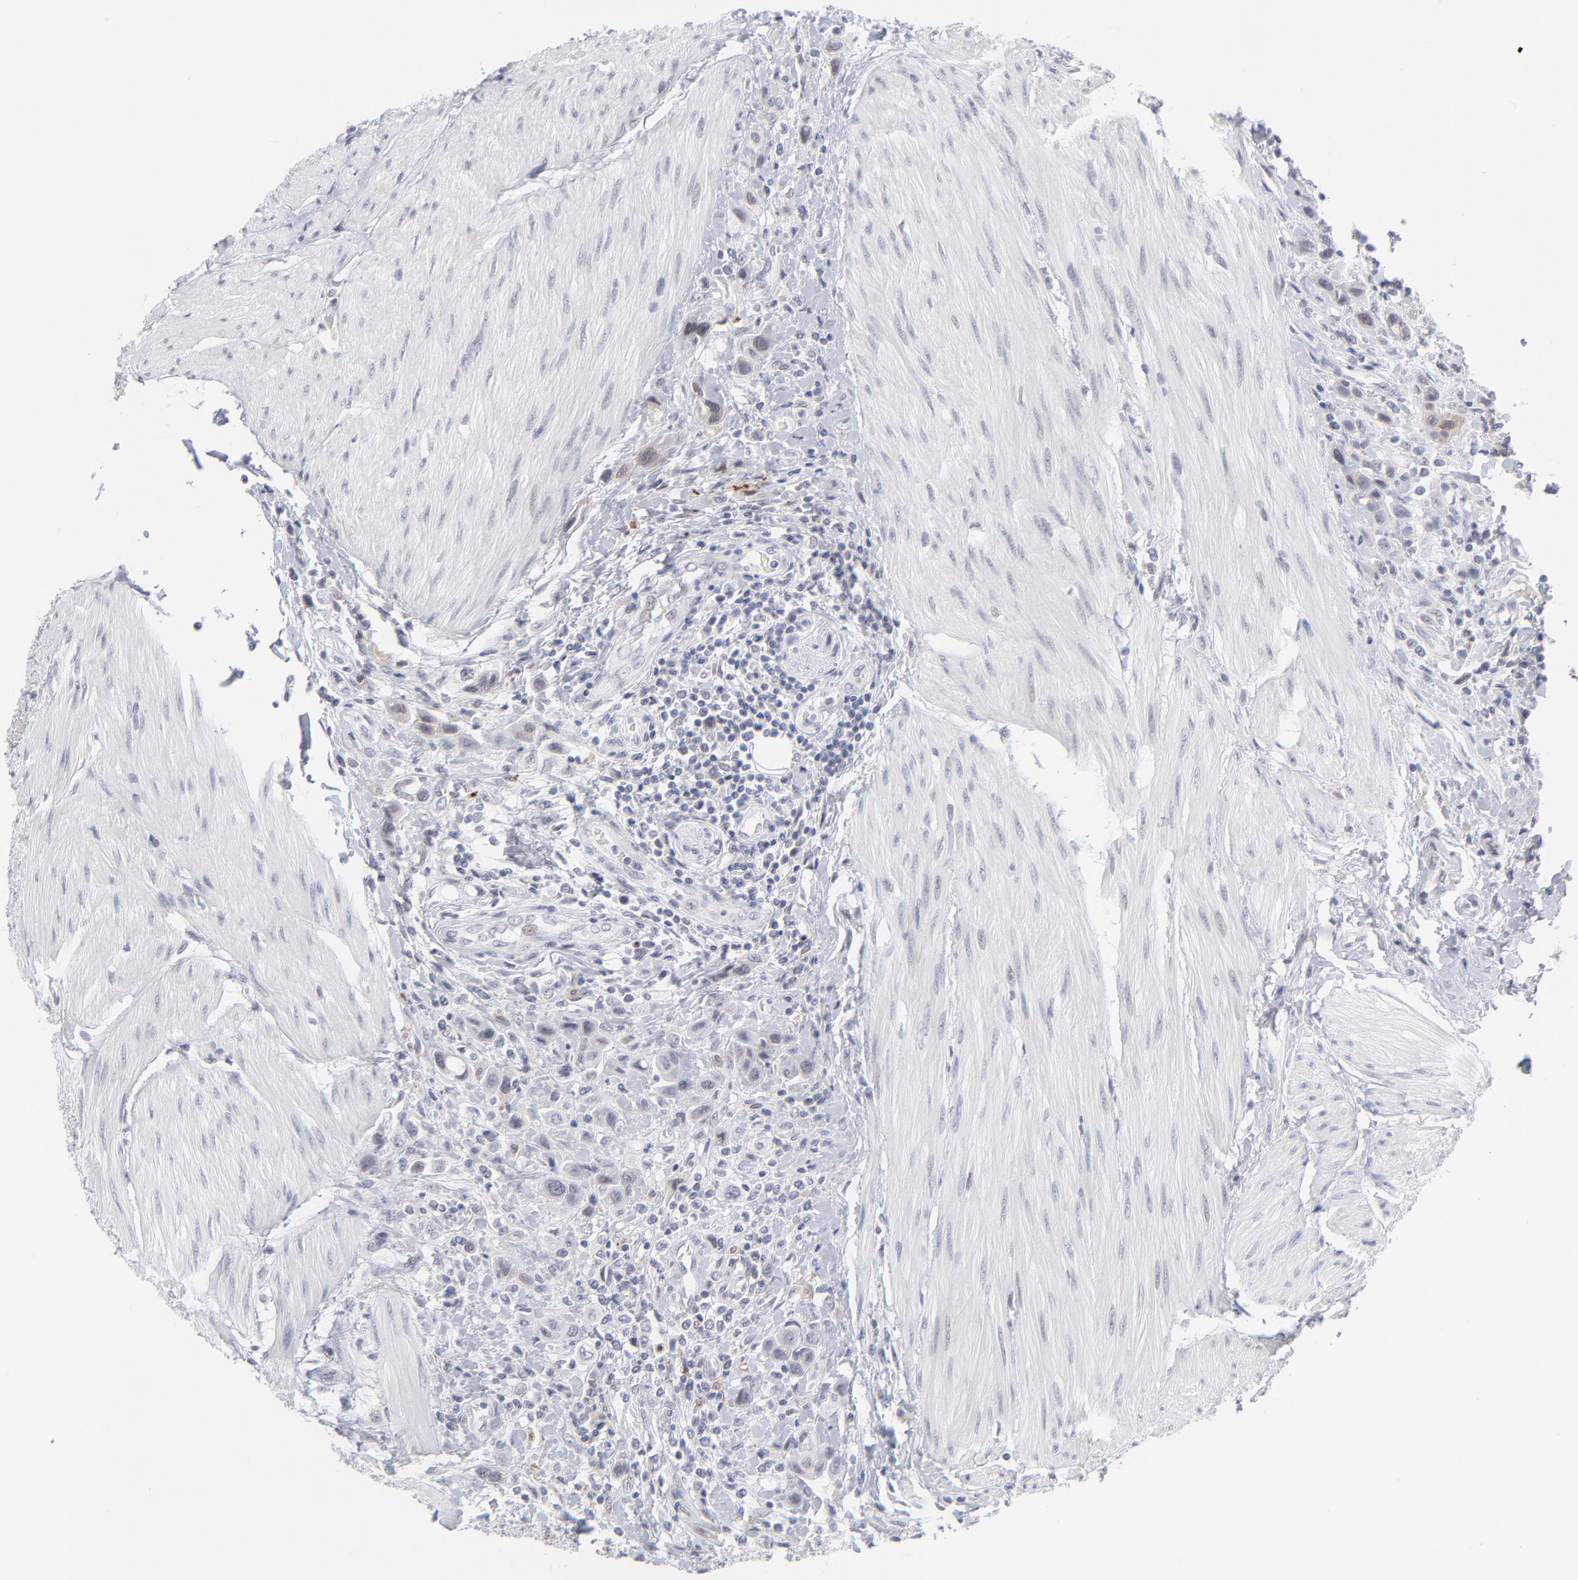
{"staining": {"intensity": "negative", "quantity": "none", "location": "none"}, "tissue": "urothelial cancer", "cell_type": "Tumor cells", "image_type": "cancer", "snomed": [{"axis": "morphology", "description": "Urothelial carcinoma, High grade"}, {"axis": "topography", "description": "Urinary bladder"}], "caption": "Urothelial cancer was stained to show a protein in brown. There is no significant staining in tumor cells.", "gene": "CCR2", "patient": {"sex": "male", "age": 50}}